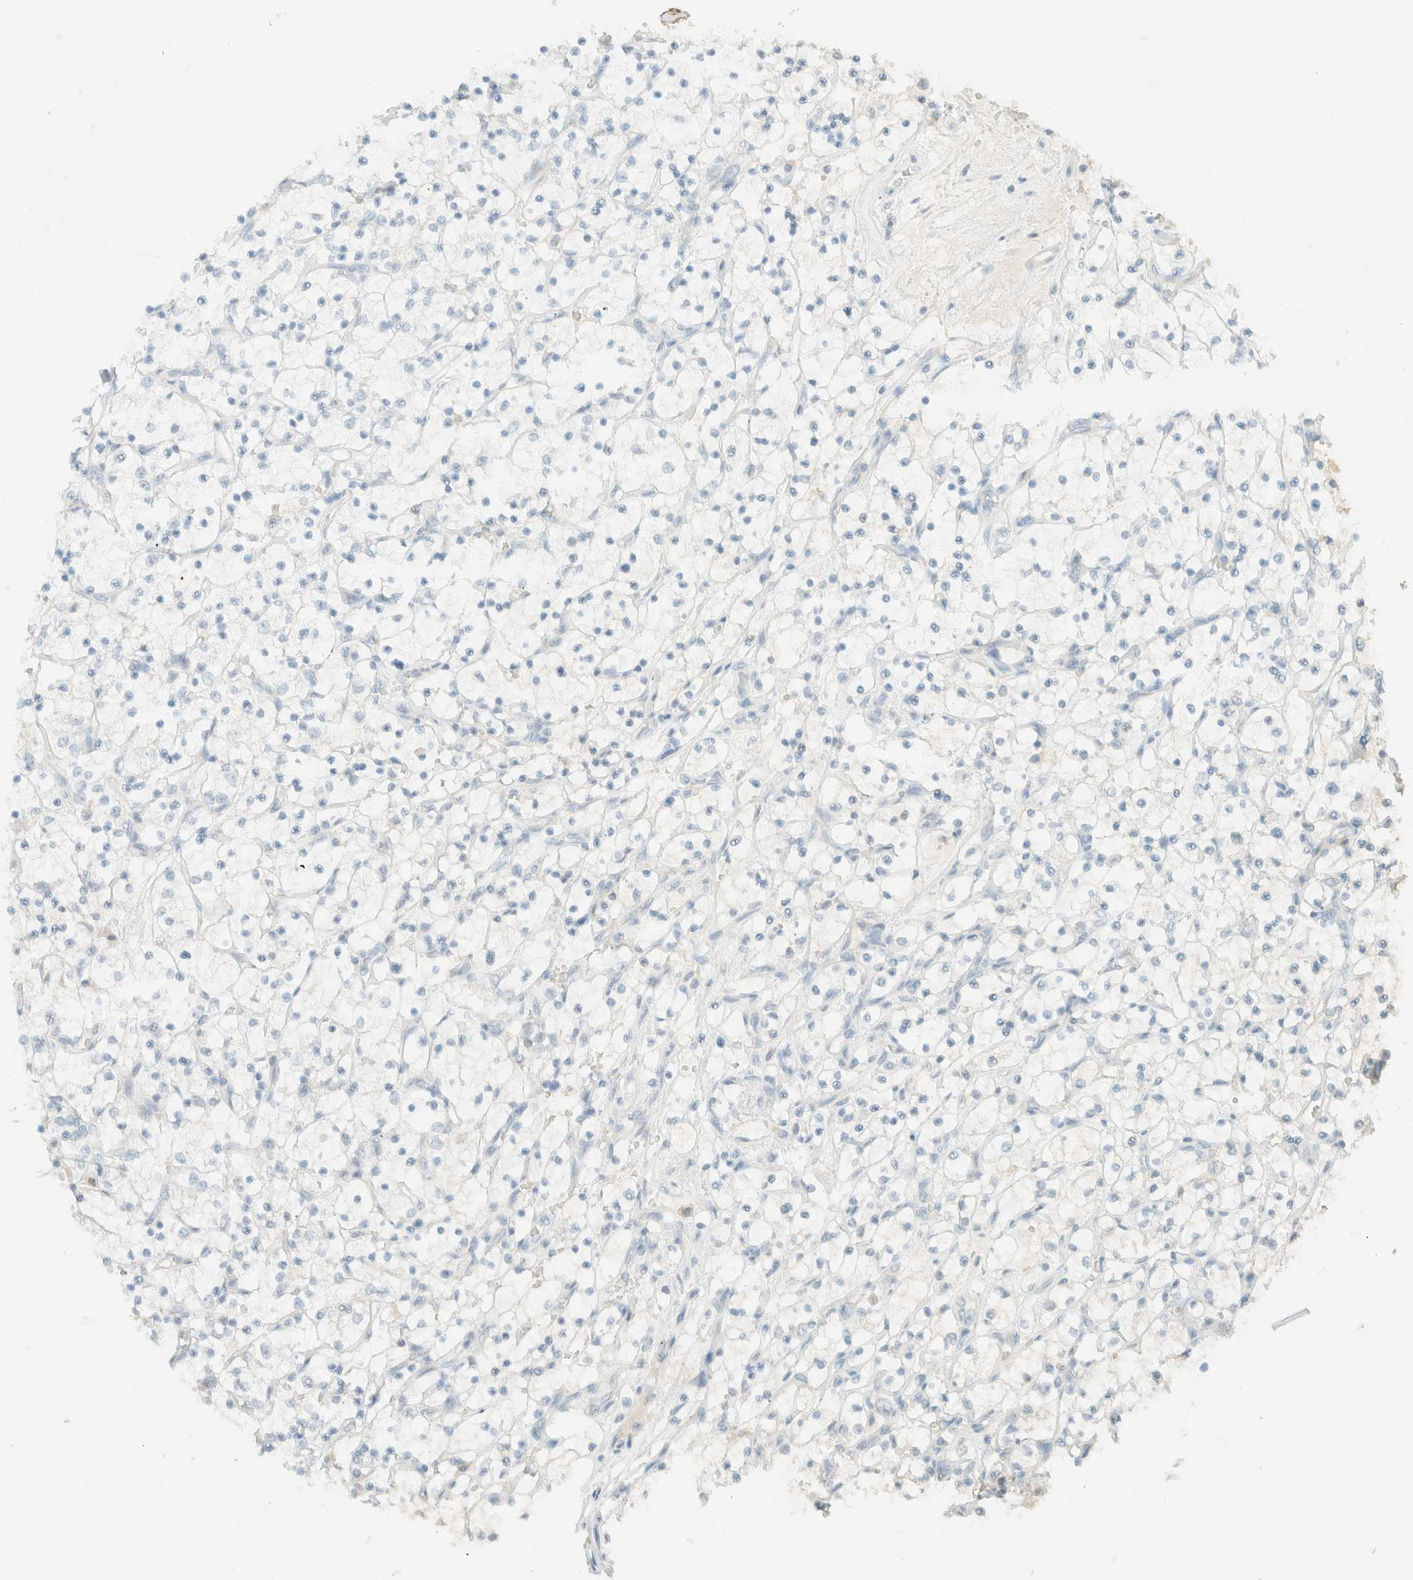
{"staining": {"intensity": "negative", "quantity": "none", "location": "none"}, "tissue": "renal cancer", "cell_type": "Tumor cells", "image_type": "cancer", "snomed": [{"axis": "morphology", "description": "Adenocarcinoma, NOS"}, {"axis": "topography", "description": "Kidney"}], "caption": "Immunohistochemistry of human adenocarcinoma (renal) exhibits no staining in tumor cells.", "gene": "GPA33", "patient": {"sex": "female", "age": 69}}